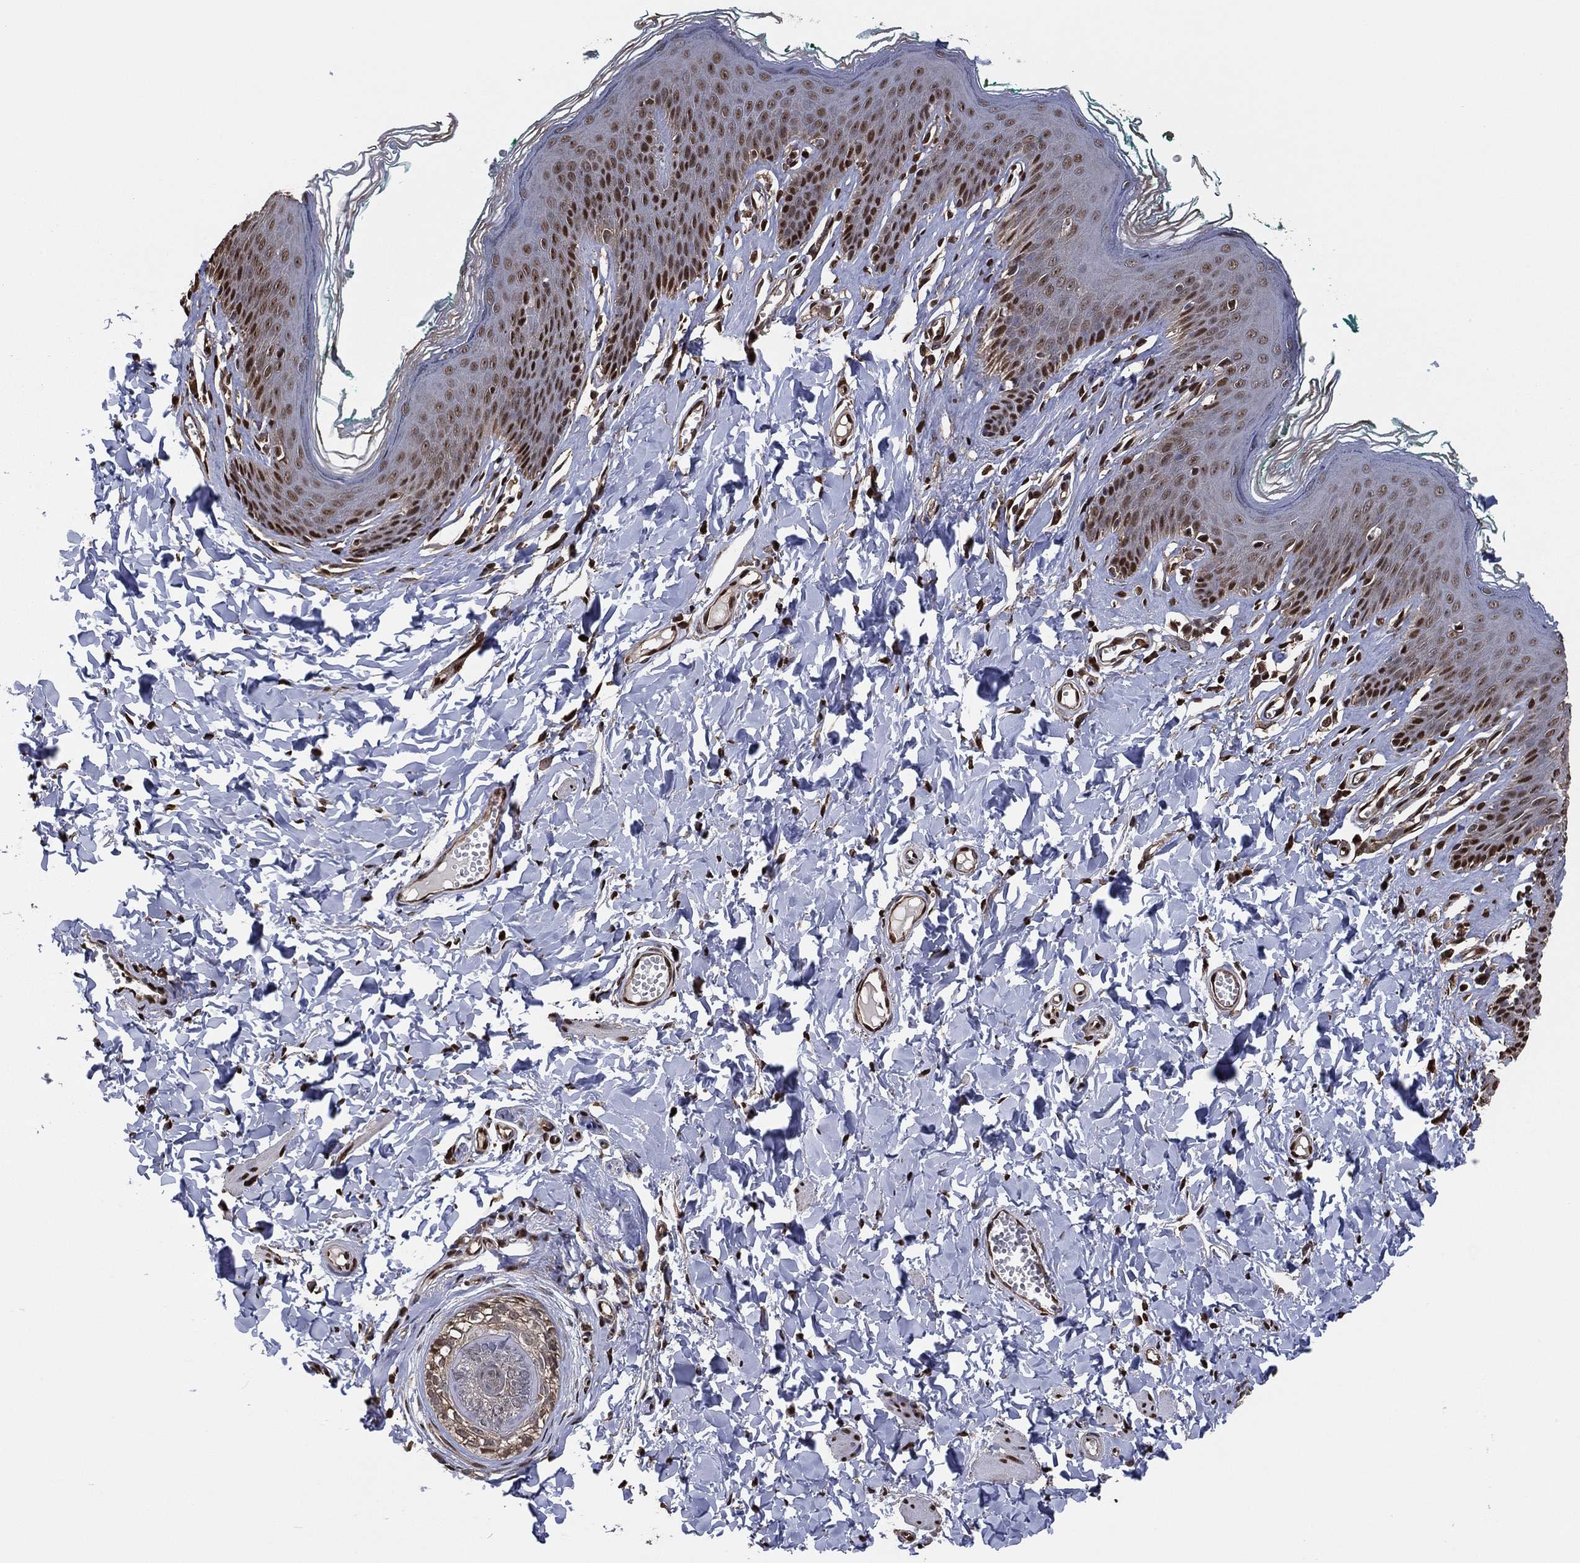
{"staining": {"intensity": "strong", "quantity": "<25%", "location": "nuclear"}, "tissue": "skin", "cell_type": "Epidermal cells", "image_type": "normal", "snomed": [{"axis": "morphology", "description": "Normal tissue, NOS"}, {"axis": "topography", "description": "Vulva"}], "caption": "Skin stained with IHC shows strong nuclear staining in approximately <25% of epidermal cells. The staining was performed using DAB, with brown indicating positive protein expression. Nuclei are stained blue with hematoxylin.", "gene": "GAPDH", "patient": {"sex": "female", "age": 66}}